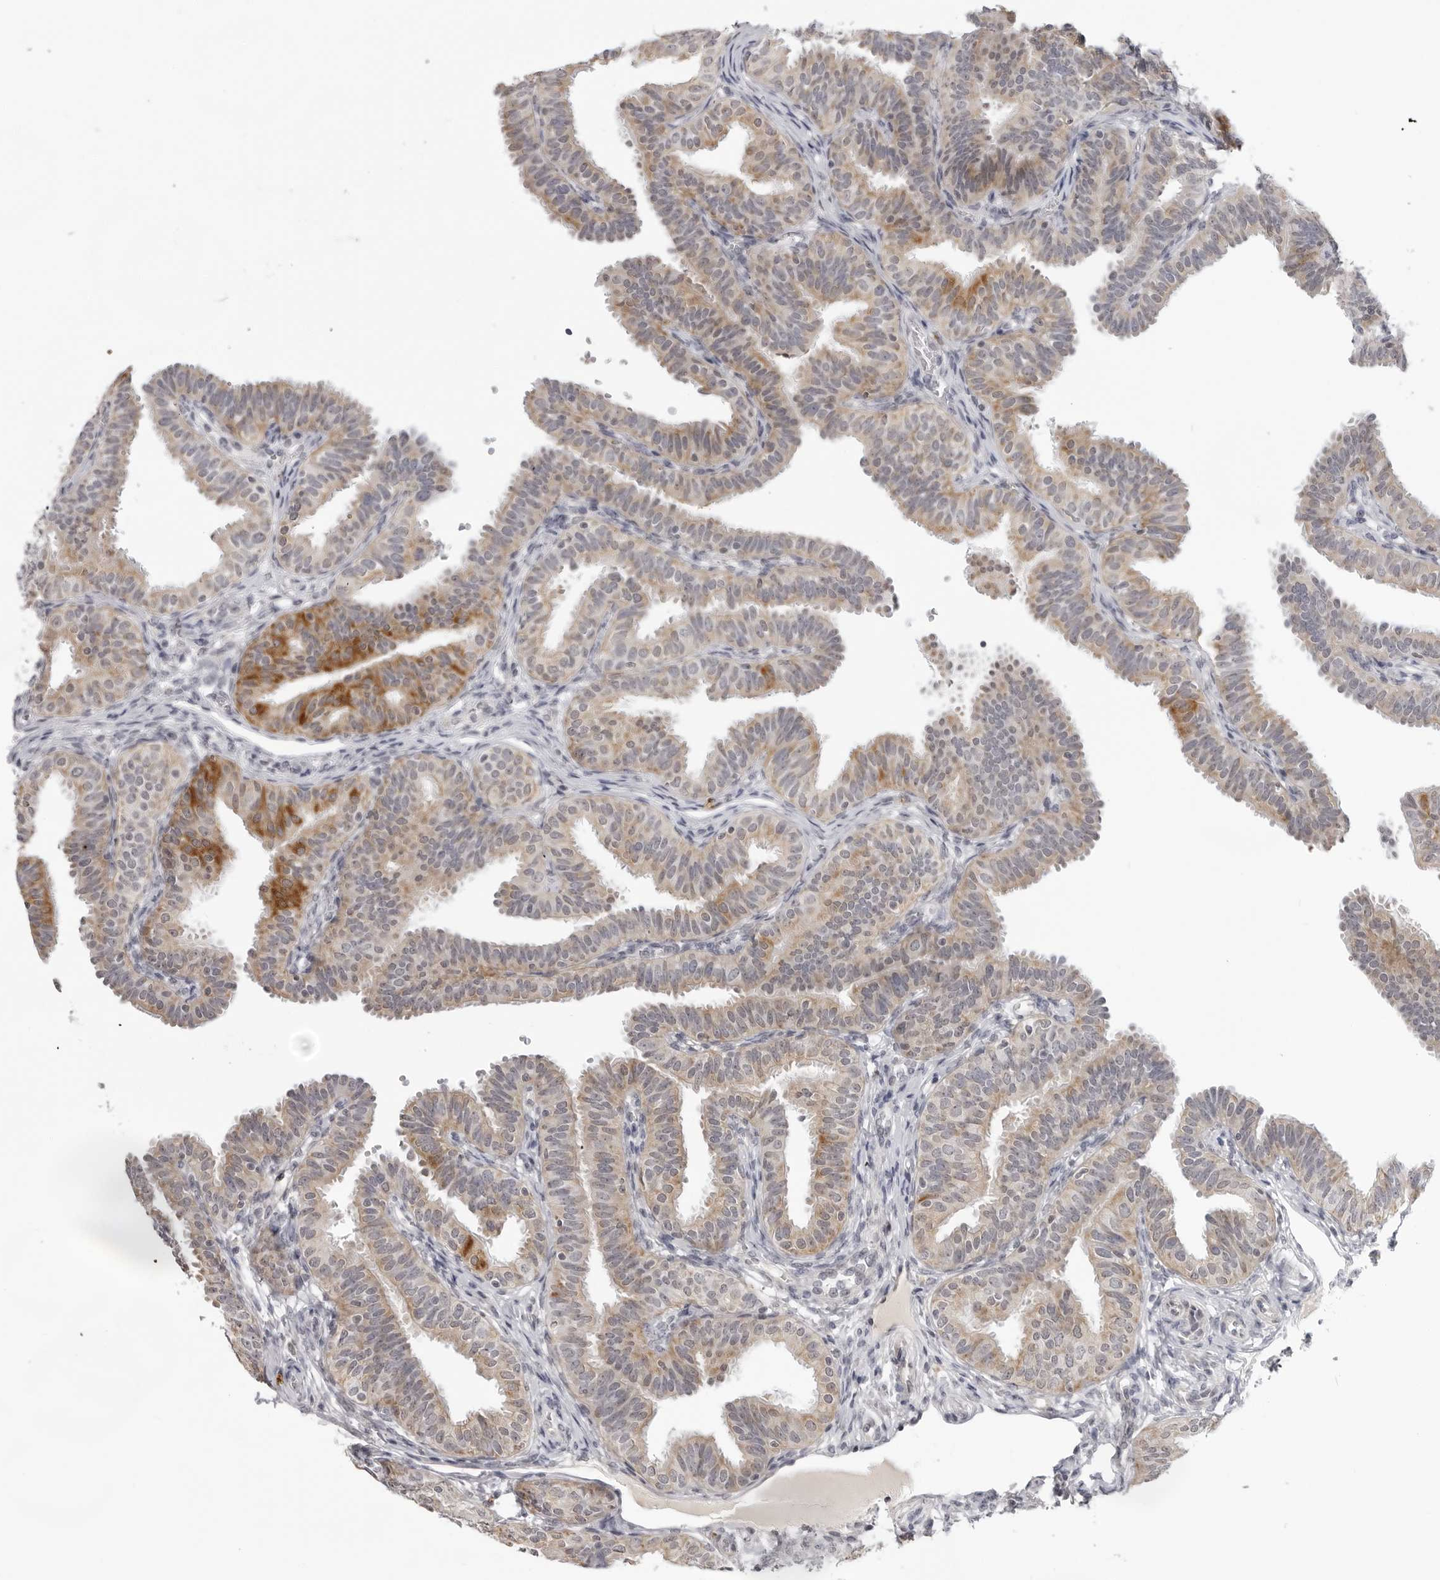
{"staining": {"intensity": "moderate", "quantity": "25%-75%", "location": "cytoplasmic/membranous"}, "tissue": "fallopian tube", "cell_type": "Glandular cells", "image_type": "normal", "snomed": [{"axis": "morphology", "description": "Normal tissue, NOS"}, {"axis": "topography", "description": "Fallopian tube"}], "caption": "IHC of normal fallopian tube exhibits medium levels of moderate cytoplasmic/membranous positivity in about 25%-75% of glandular cells.", "gene": "ACP6", "patient": {"sex": "female", "age": 35}}